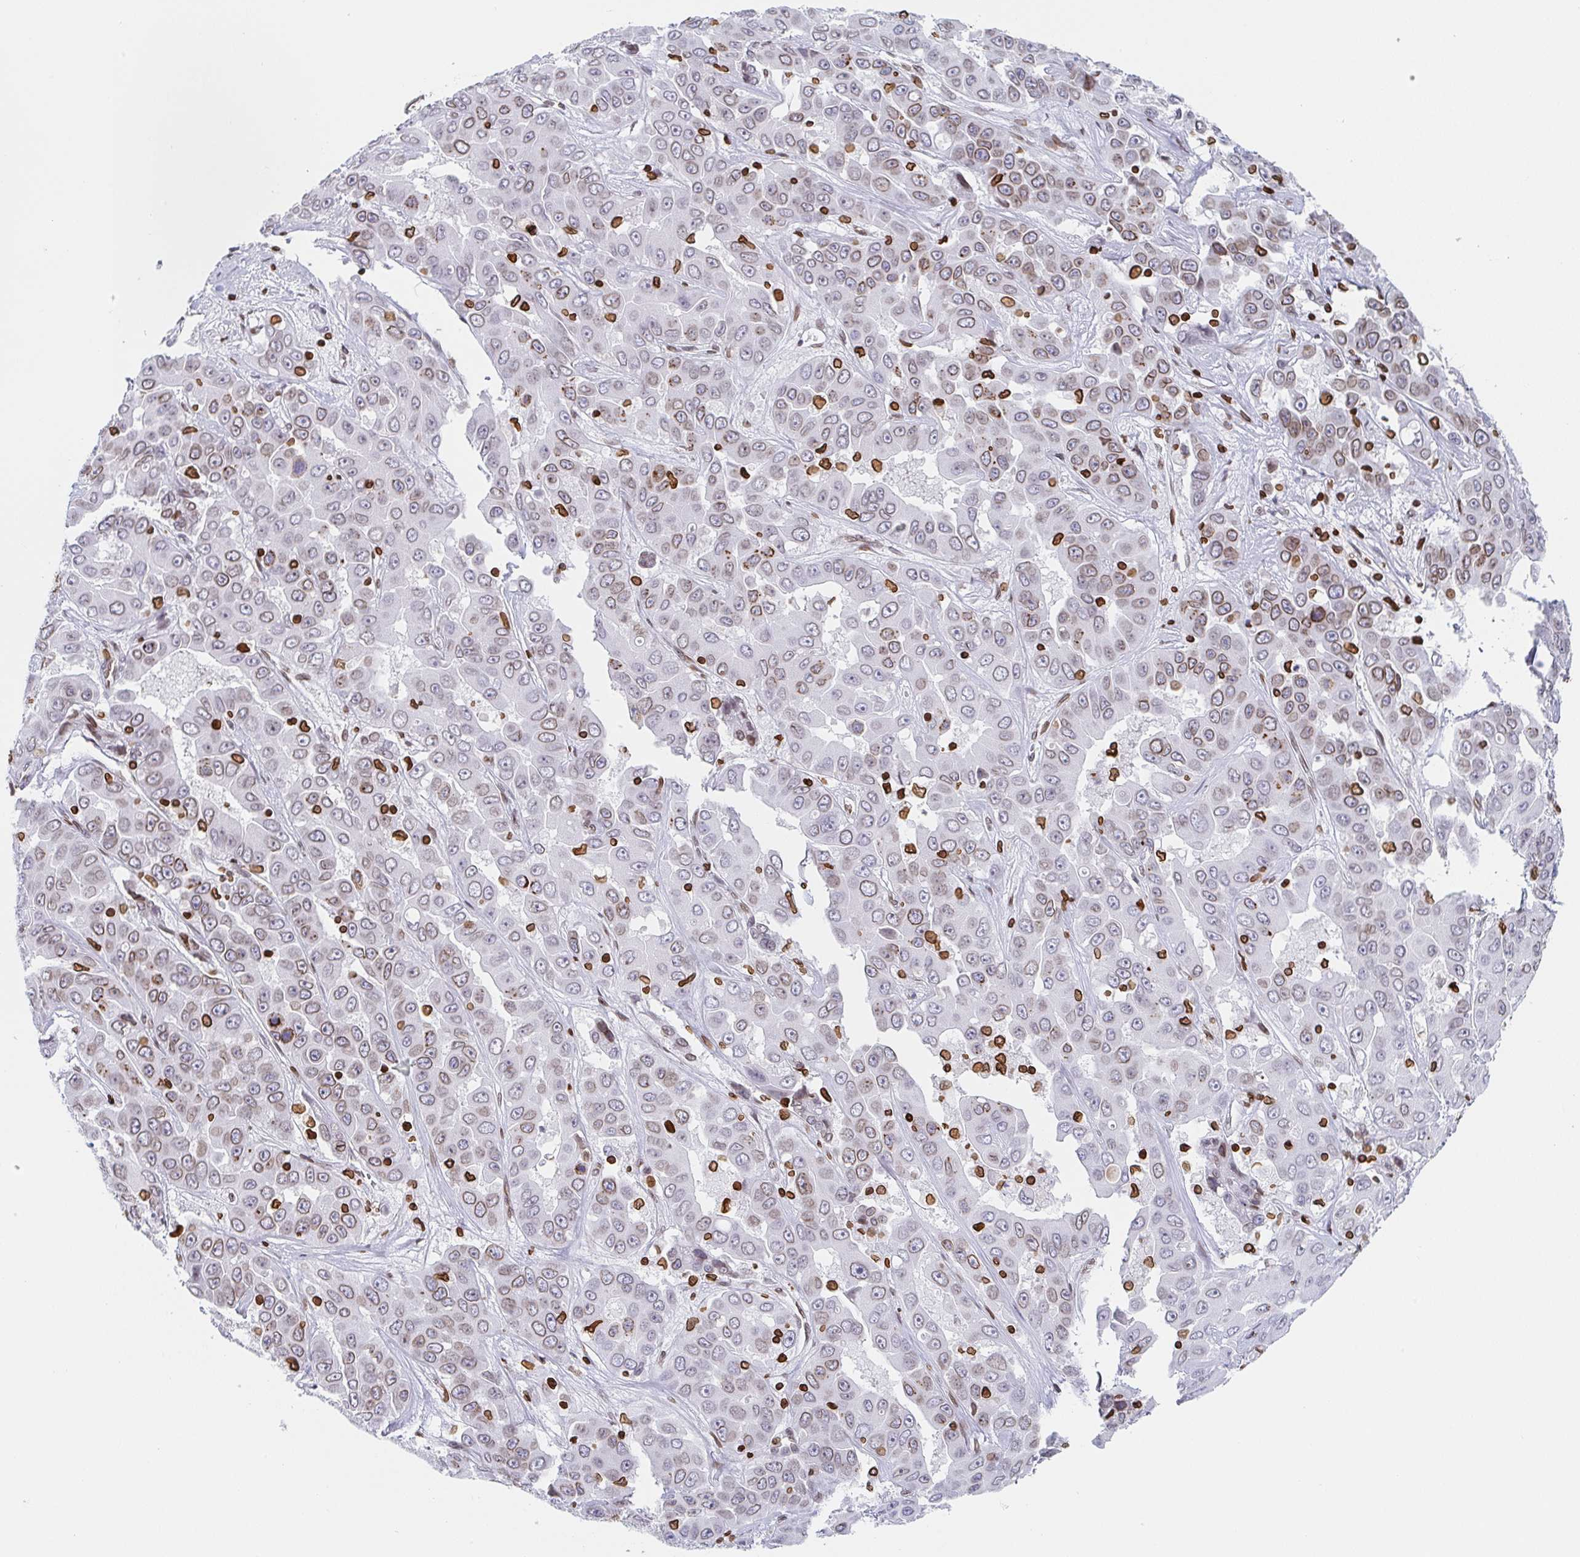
{"staining": {"intensity": "weak", "quantity": "25%-75%", "location": "cytoplasmic/membranous,nuclear"}, "tissue": "liver cancer", "cell_type": "Tumor cells", "image_type": "cancer", "snomed": [{"axis": "morphology", "description": "Cholangiocarcinoma"}, {"axis": "topography", "description": "Liver"}], "caption": "Immunohistochemistry (IHC) photomicrograph of neoplastic tissue: human liver cancer stained using immunohistochemistry reveals low levels of weak protein expression localized specifically in the cytoplasmic/membranous and nuclear of tumor cells, appearing as a cytoplasmic/membranous and nuclear brown color.", "gene": "BTBD7", "patient": {"sex": "female", "age": 52}}